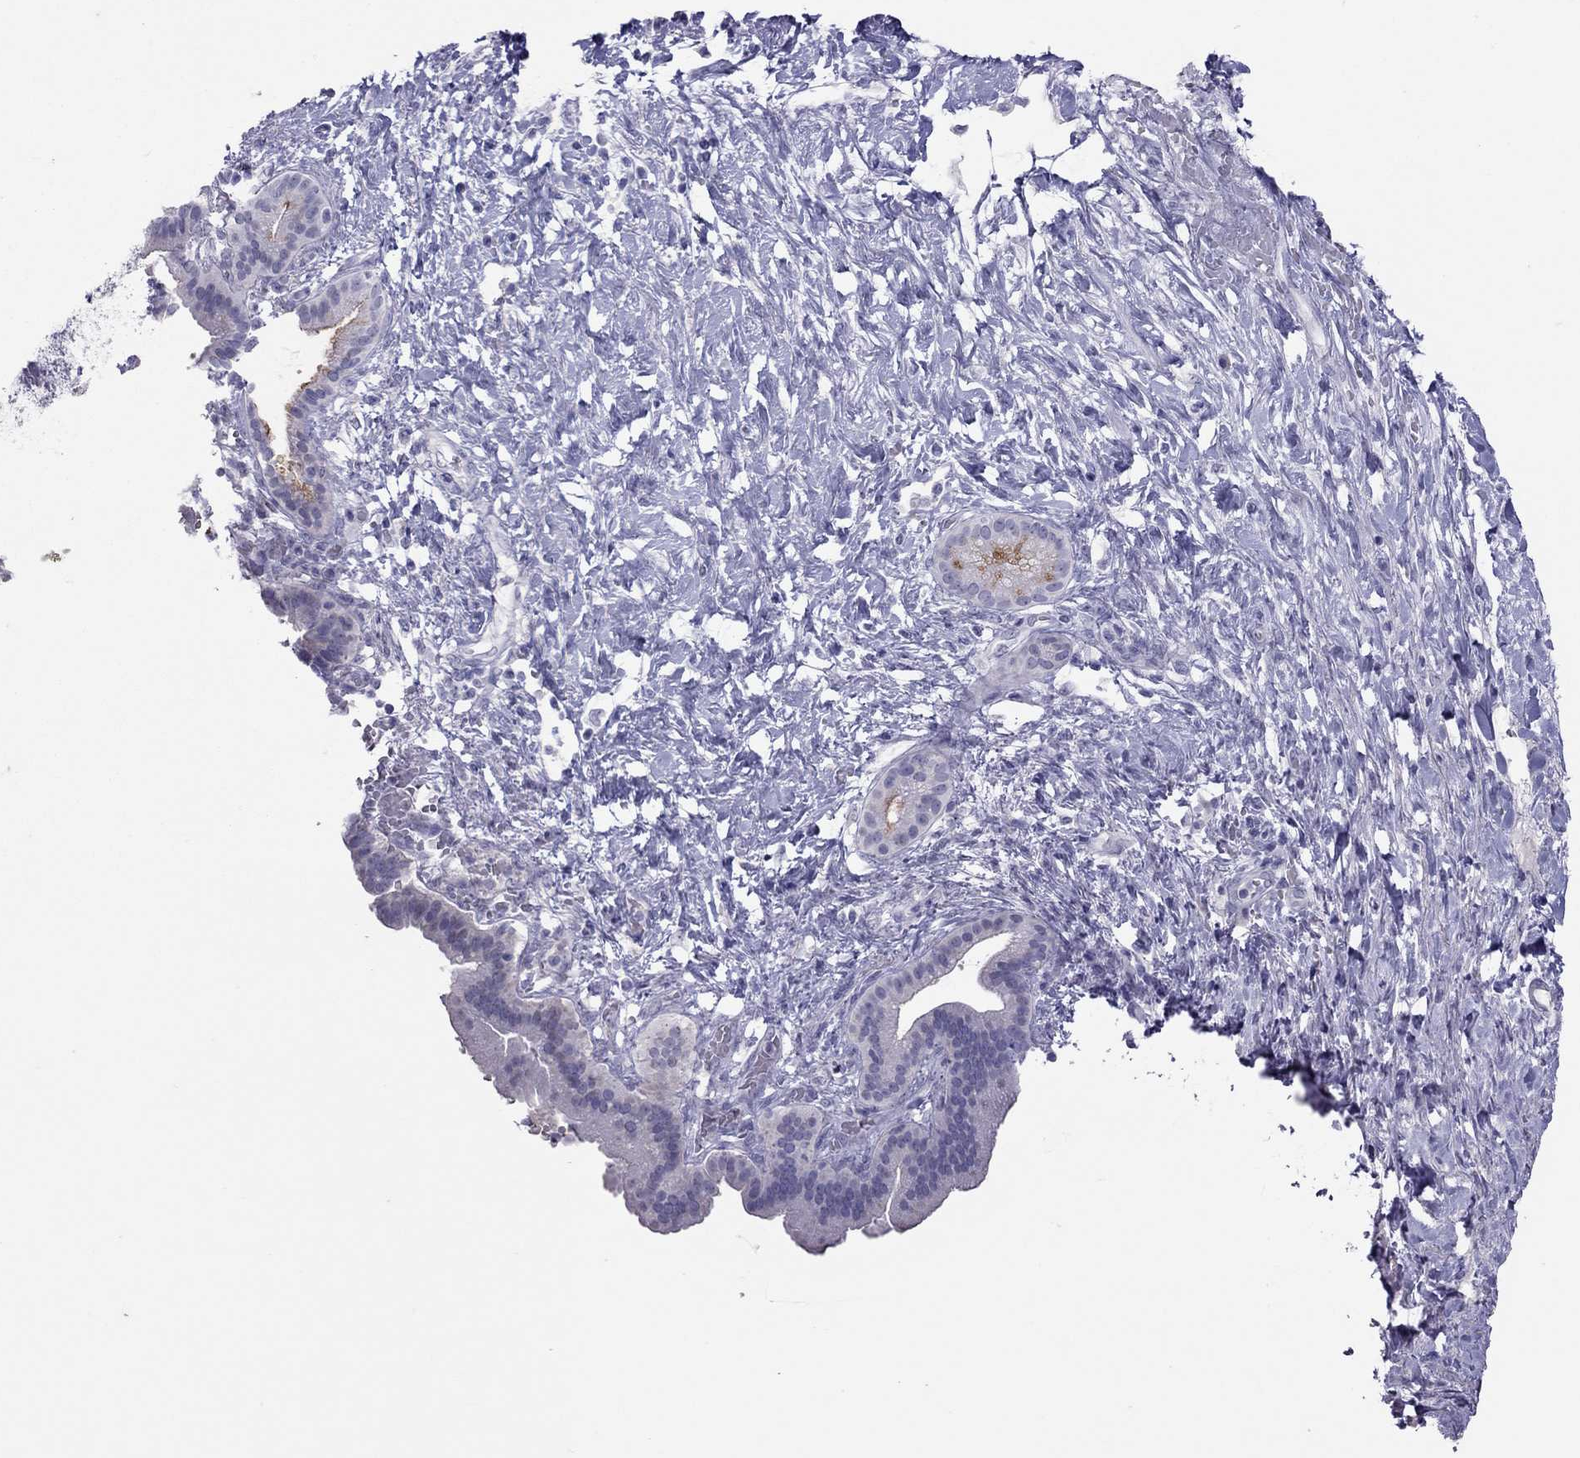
{"staining": {"intensity": "negative", "quantity": "none", "location": "none"}, "tissue": "pancreatic cancer", "cell_type": "Tumor cells", "image_type": "cancer", "snomed": [{"axis": "morphology", "description": "Adenocarcinoma, NOS"}, {"axis": "topography", "description": "Pancreas"}], "caption": "Pancreatic adenocarcinoma stained for a protein using immunohistochemistry (IHC) exhibits no positivity tumor cells.", "gene": "MUC16", "patient": {"sex": "male", "age": 44}}